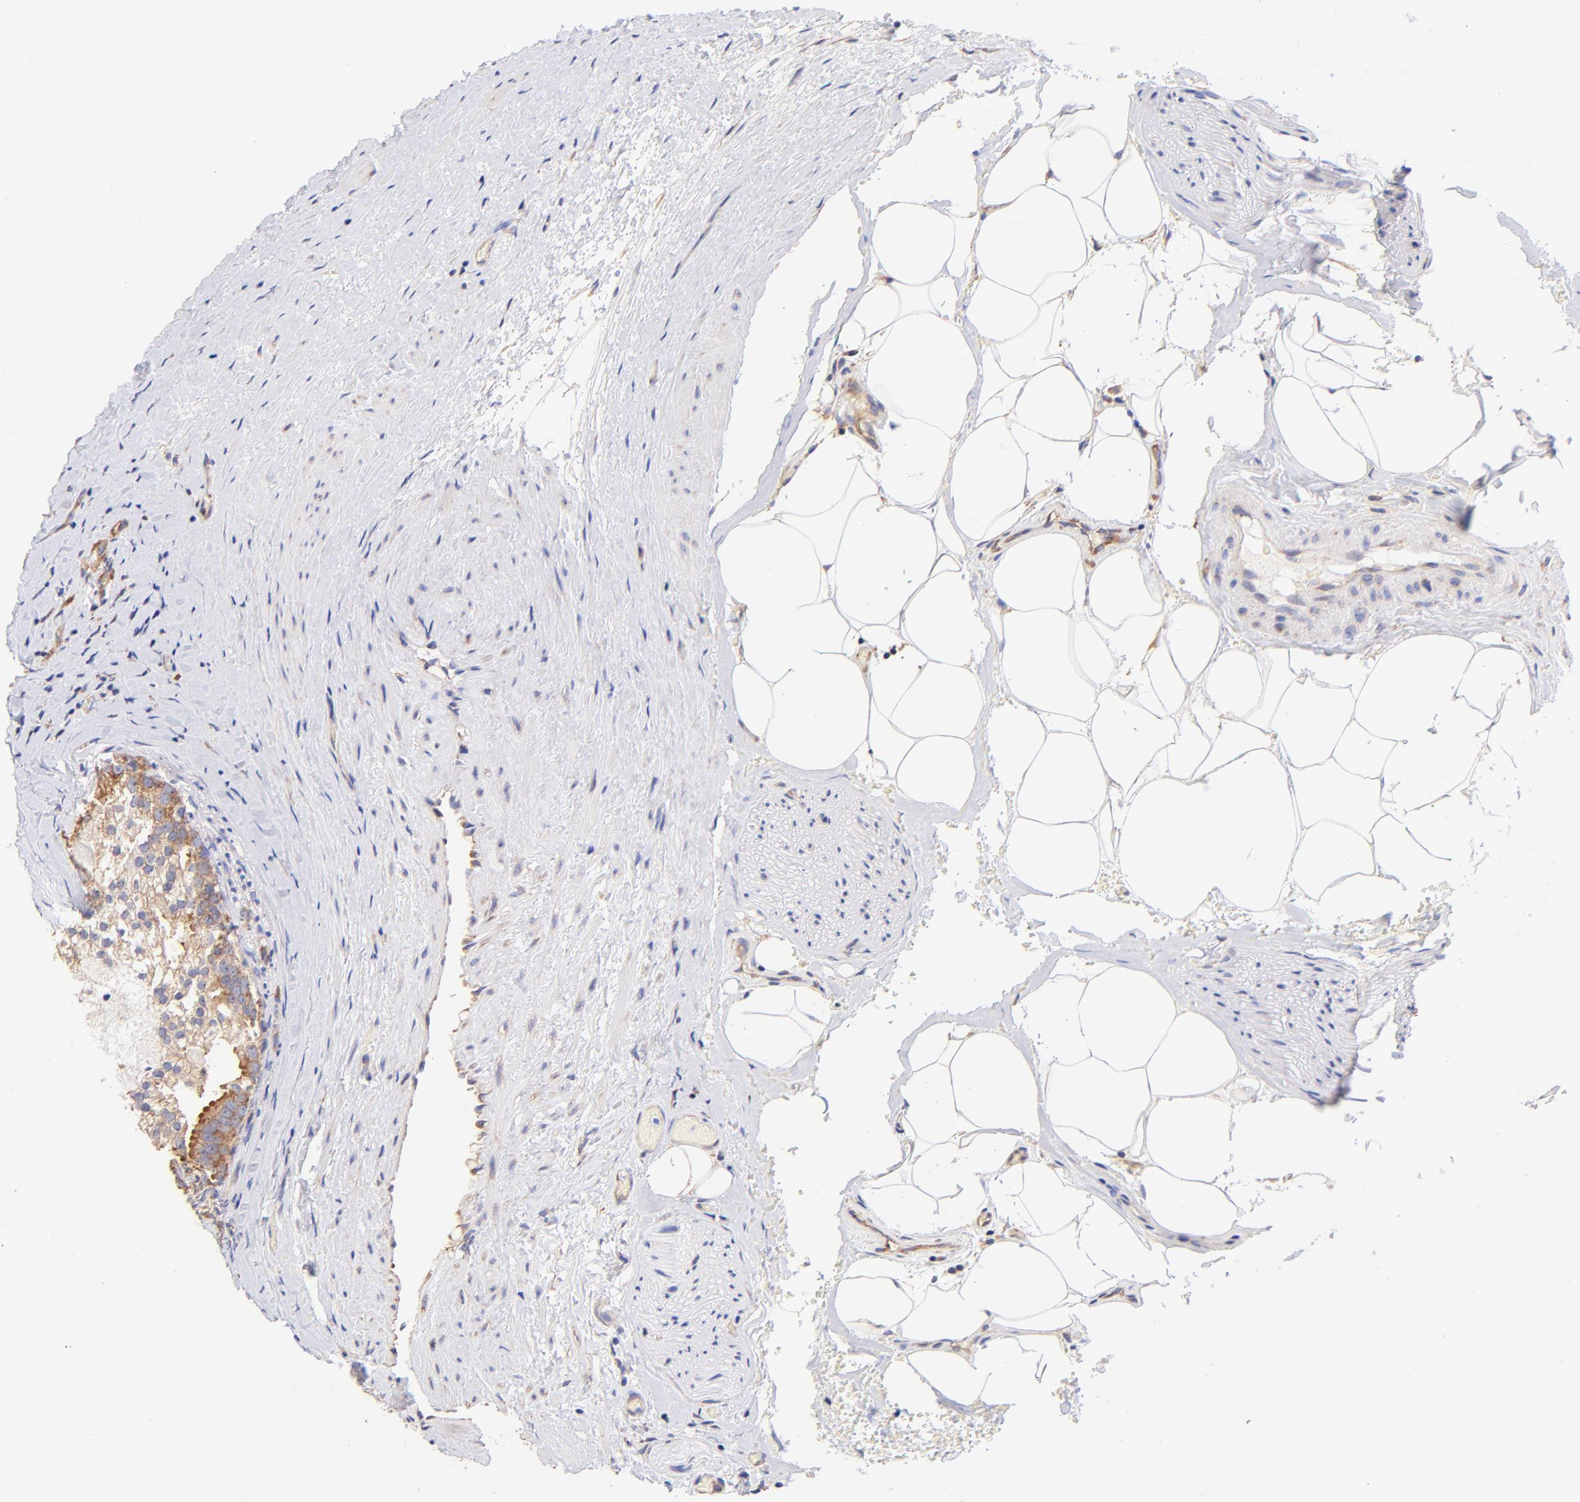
{"staining": {"intensity": "moderate", "quantity": ">75%", "location": "cytoplasmic/membranous"}, "tissue": "prostate cancer", "cell_type": "Tumor cells", "image_type": "cancer", "snomed": [{"axis": "morphology", "description": "Adenocarcinoma, Medium grade"}, {"axis": "topography", "description": "Prostate"}], "caption": "A high-resolution photomicrograph shows IHC staining of prostate cancer (adenocarcinoma (medium-grade)), which displays moderate cytoplasmic/membranous expression in approximately >75% of tumor cells. (IHC, brightfield microscopy, high magnification).", "gene": "RPL30", "patient": {"sex": "male", "age": 59}}